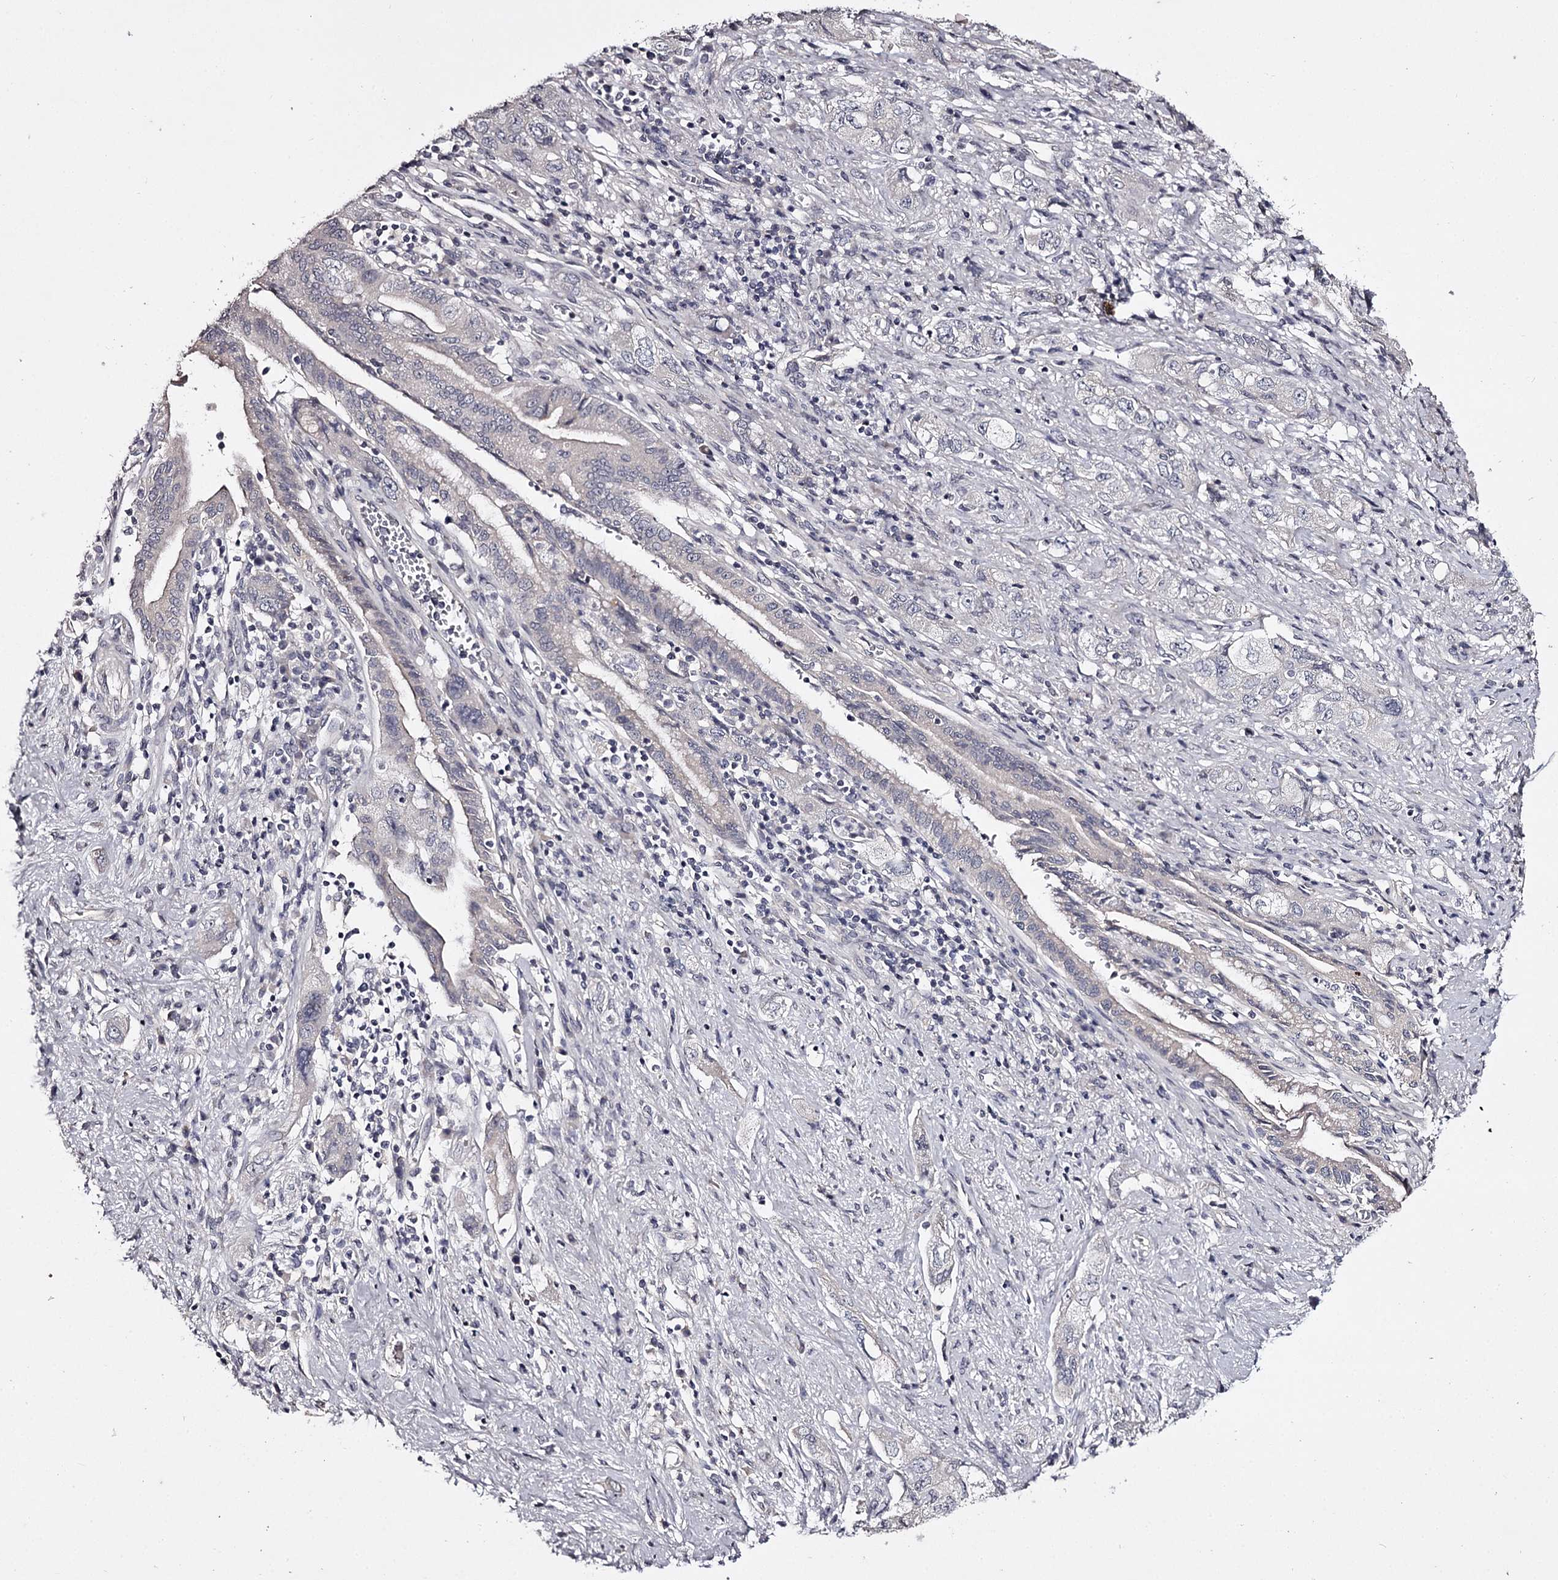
{"staining": {"intensity": "negative", "quantity": "none", "location": "none"}, "tissue": "pancreatic cancer", "cell_type": "Tumor cells", "image_type": "cancer", "snomed": [{"axis": "morphology", "description": "Adenocarcinoma, NOS"}, {"axis": "topography", "description": "Pancreas"}], "caption": "Tumor cells are negative for brown protein staining in adenocarcinoma (pancreatic).", "gene": "PRM2", "patient": {"sex": "female", "age": 73}}